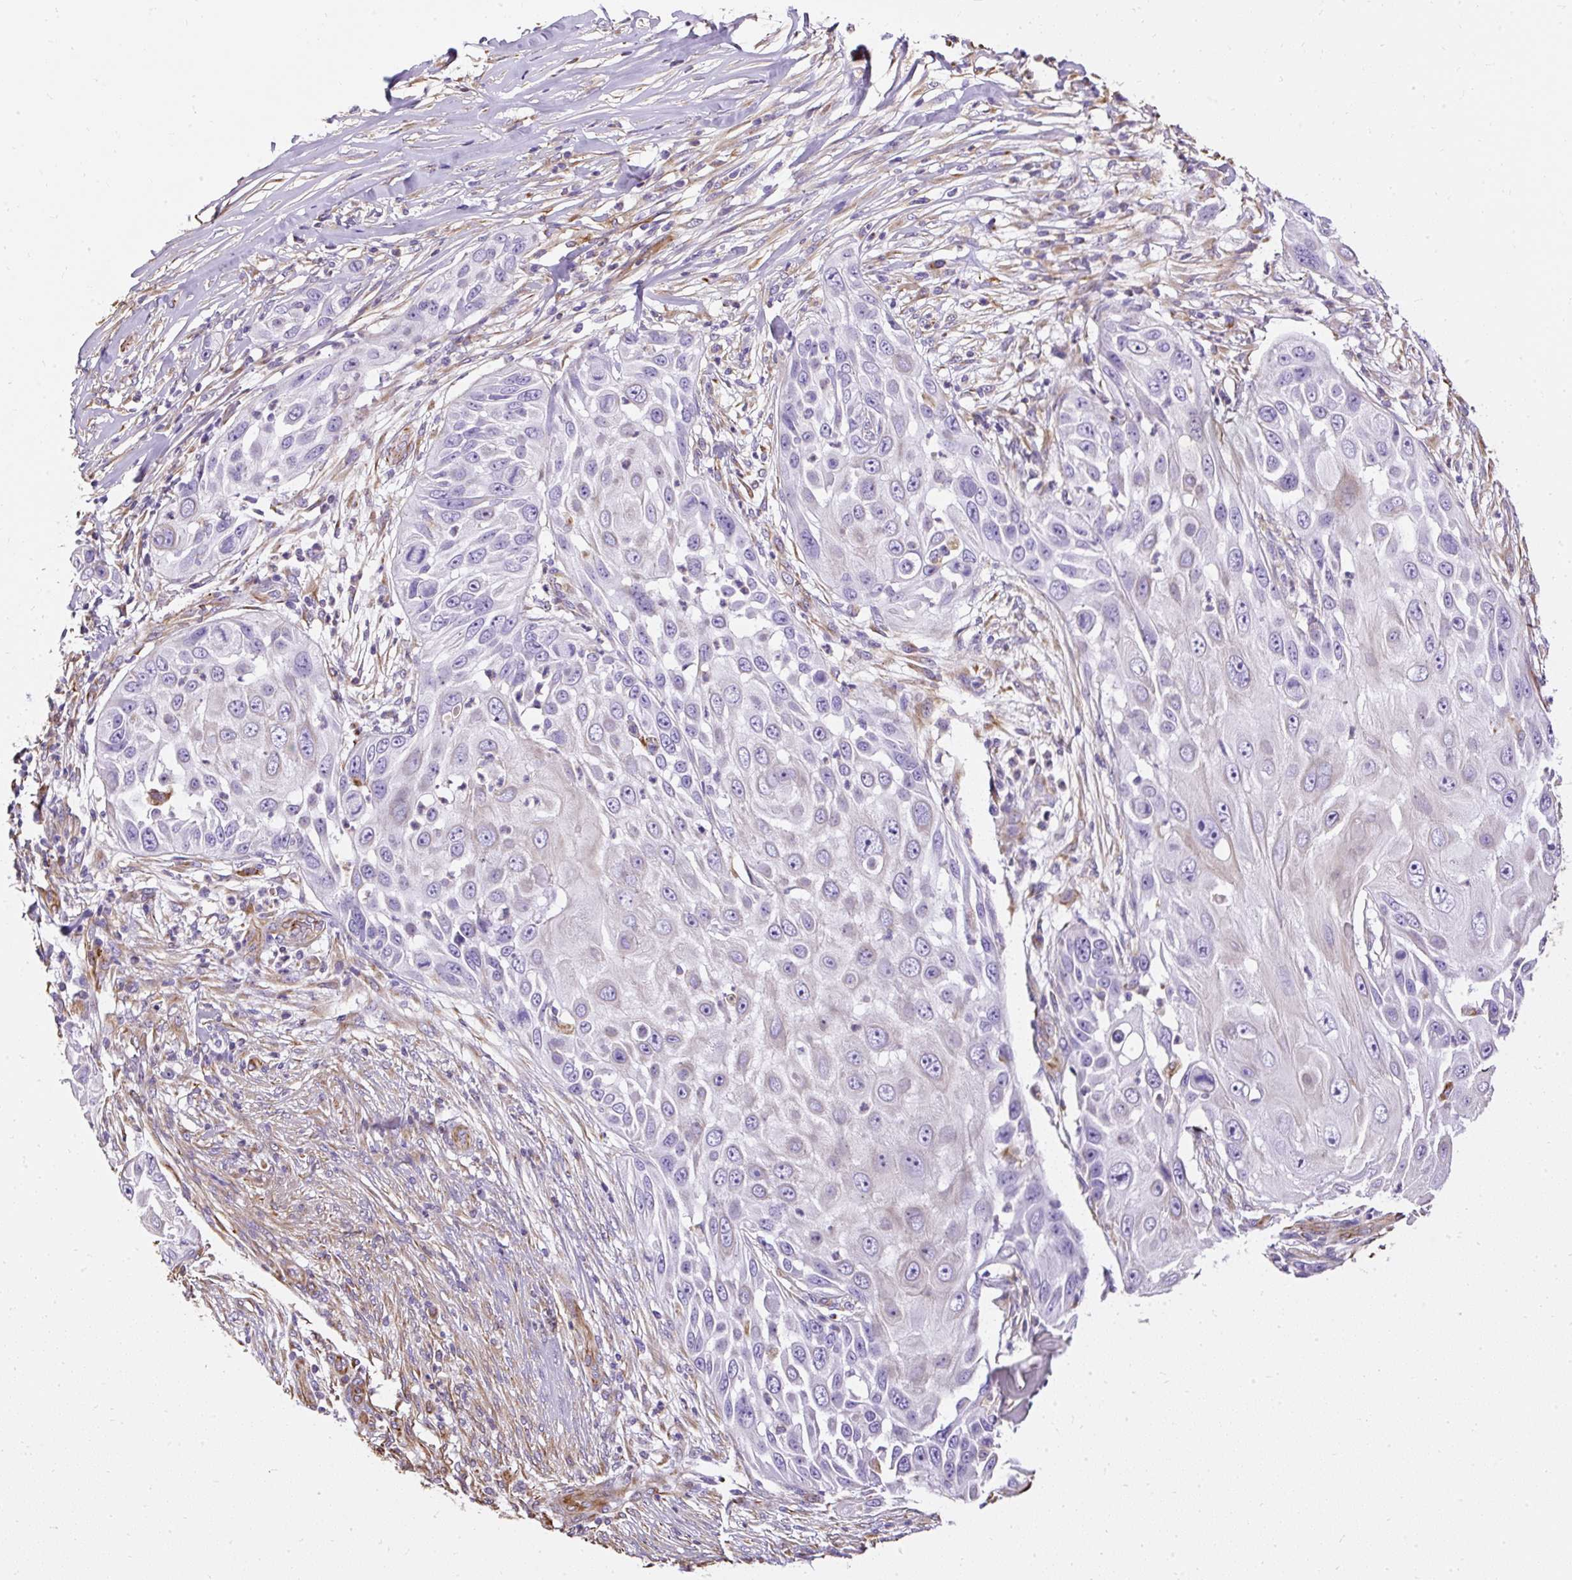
{"staining": {"intensity": "negative", "quantity": "none", "location": "none"}, "tissue": "skin cancer", "cell_type": "Tumor cells", "image_type": "cancer", "snomed": [{"axis": "morphology", "description": "Squamous cell carcinoma, NOS"}, {"axis": "topography", "description": "Skin"}], "caption": "High power microscopy micrograph of an immunohistochemistry histopathology image of skin cancer, revealing no significant positivity in tumor cells.", "gene": "PLS1", "patient": {"sex": "female", "age": 44}}